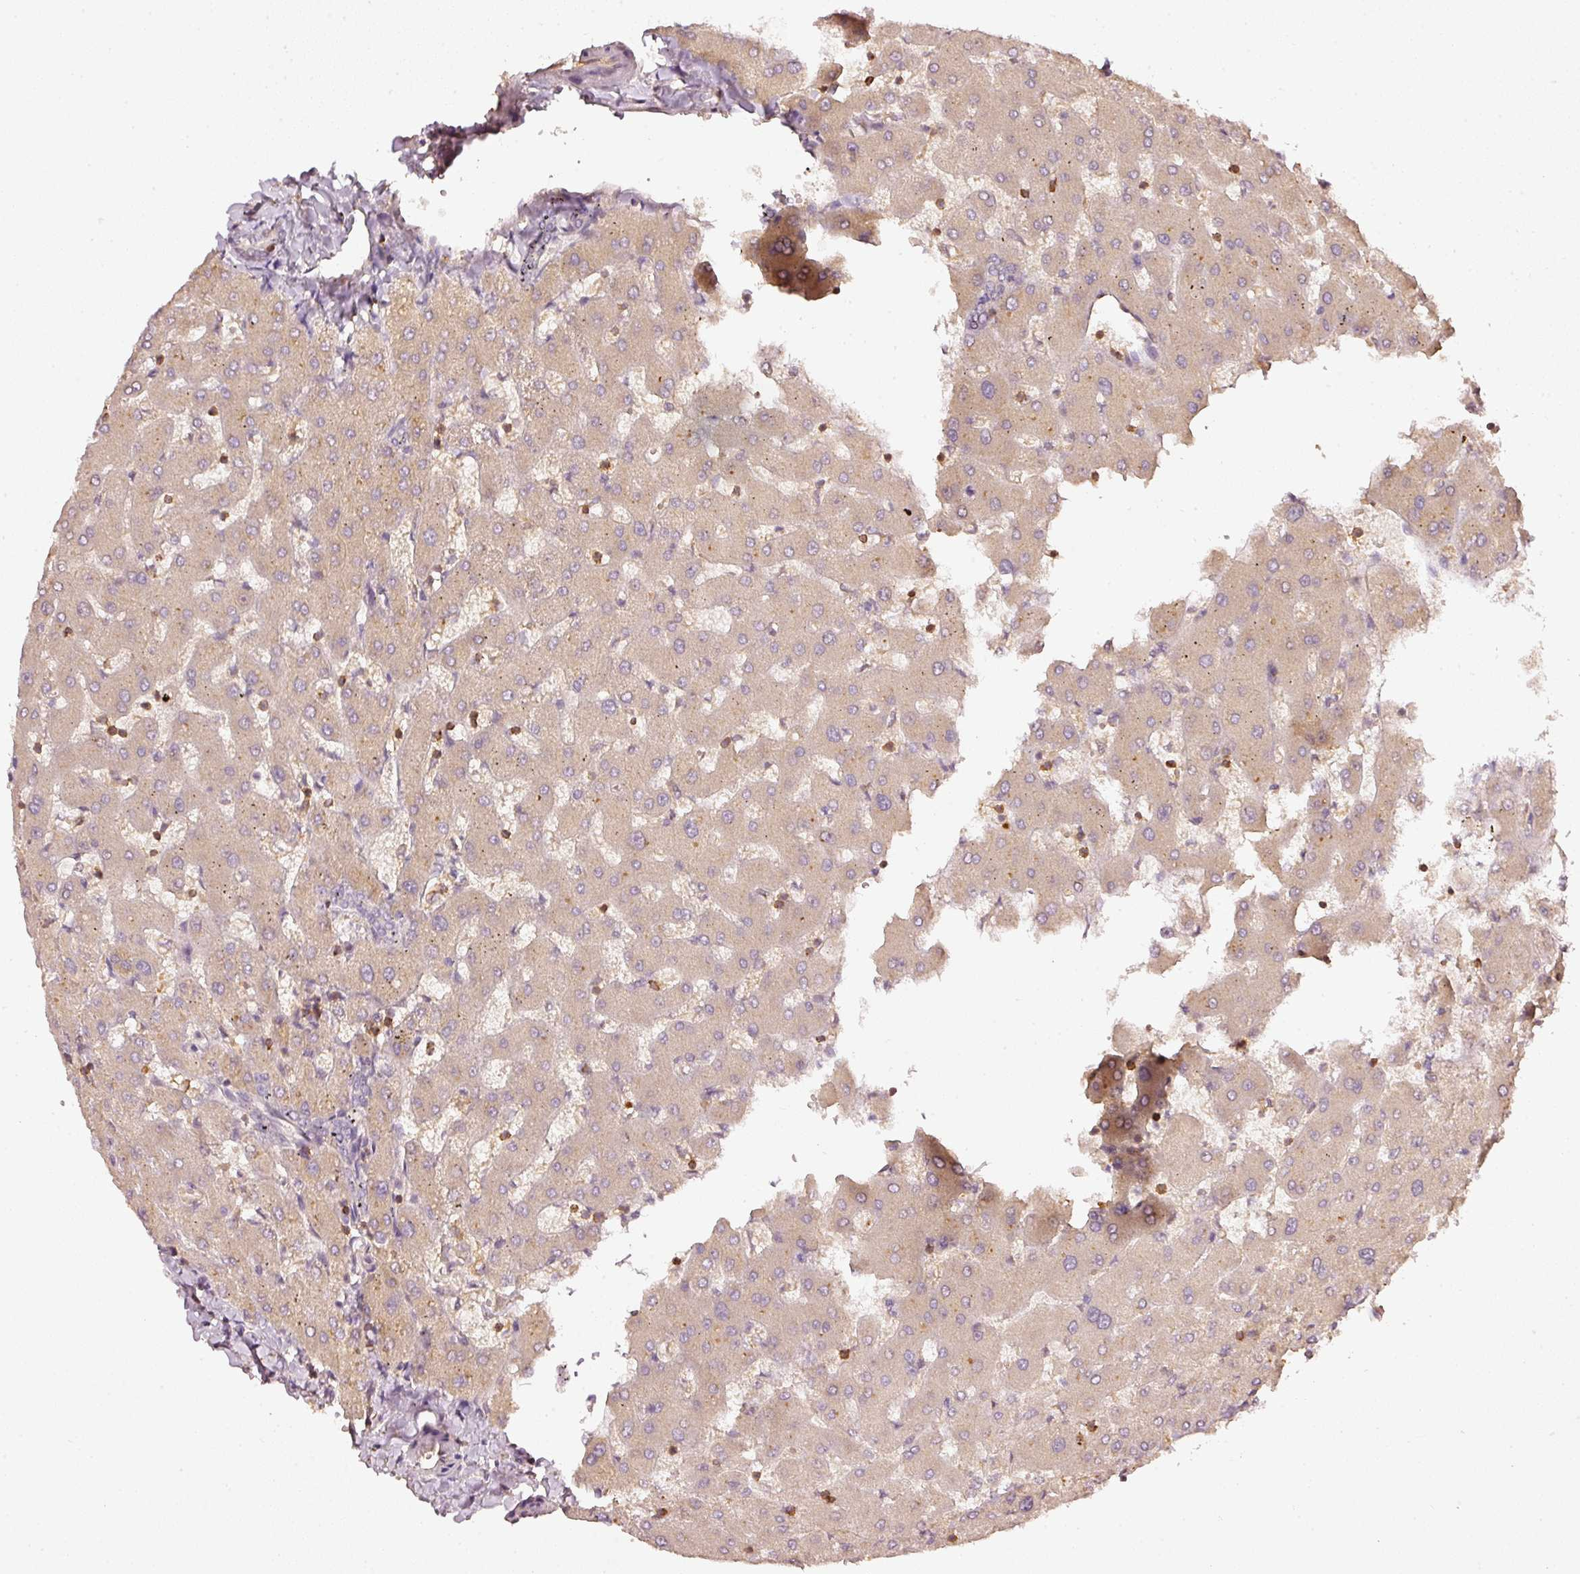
{"staining": {"intensity": "negative", "quantity": "none", "location": "none"}, "tissue": "liver", "cell_type": "Cholangiocytes", "image_type": "normal", "snomed": [{"axis": "morphology", "description": "Normal tissue, NOS"}, {"axis": "topography", "description": "Liver"}], "caption": "The photomicrograph demonstrates no staining of cholangiocytes in unremarkable liver. Nuclei are stained in blue.", "gene": "EVL", "patient": {"sex": "female", "age": 63}}